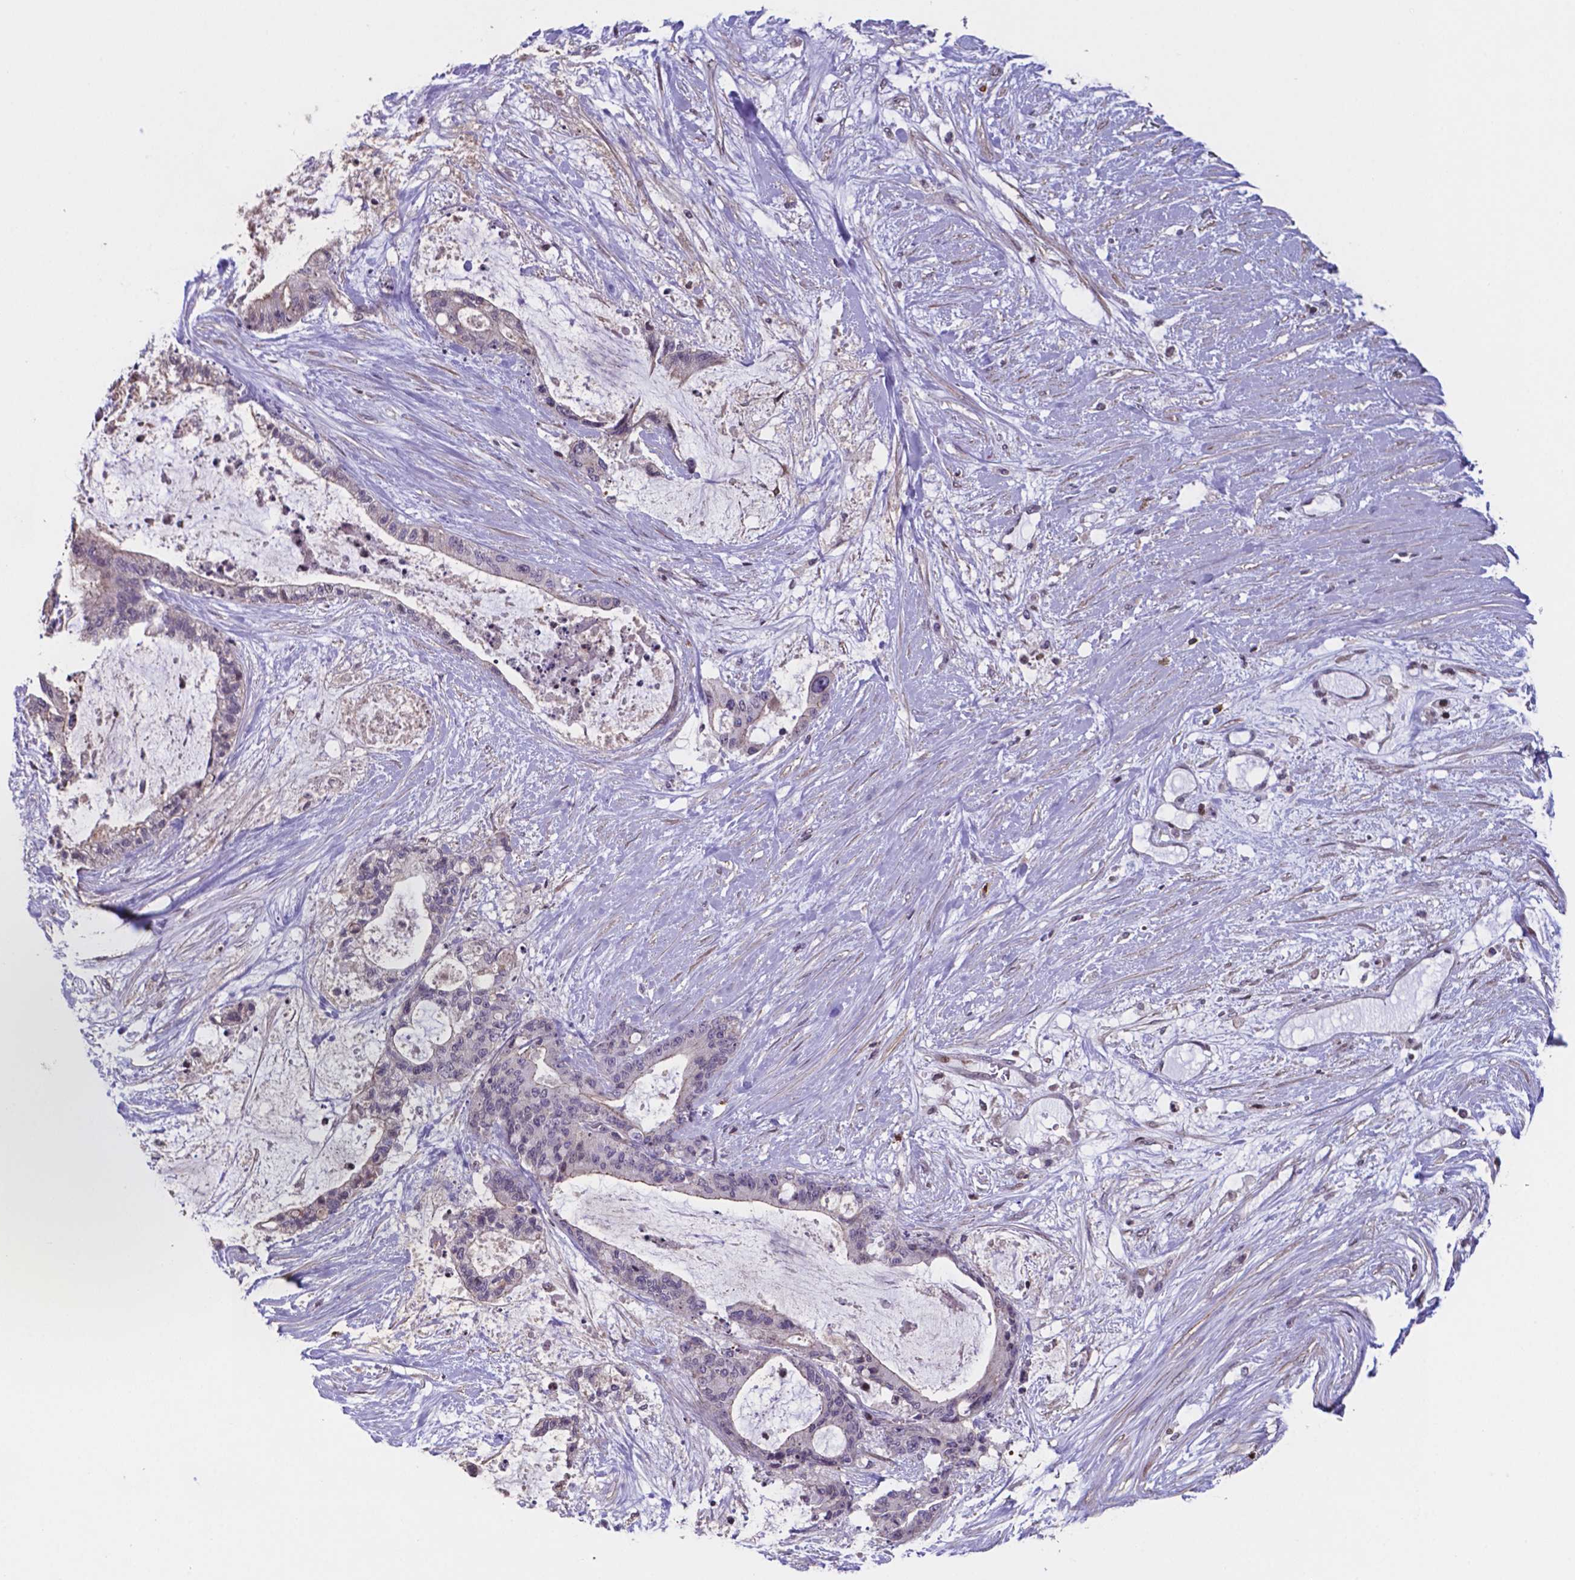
{"staining": {"intensity": "weak", "quantity": "<25%", "location": "cytoplasmic/membranous"}, "tissue": "liver cancer", "cell_type": "Tumor cells", "image_type": "cancer", "snomed": [{"axis": "morphology", "description": "Normal tissue, NOS"}, {"axis": "morphology", "description": "Cholangiocarcinoma"}, {"axis": "topography", "description": "Liver"}, {"axis": "topography", "description": "Peripheral nerve tissue"}], "caption": "The photomicrograph exhibits no staining of tumor cells in cholangiocarcinoma (liver).", "gene": "MLC1", "patient": {"sex": "female", "age": 73}}